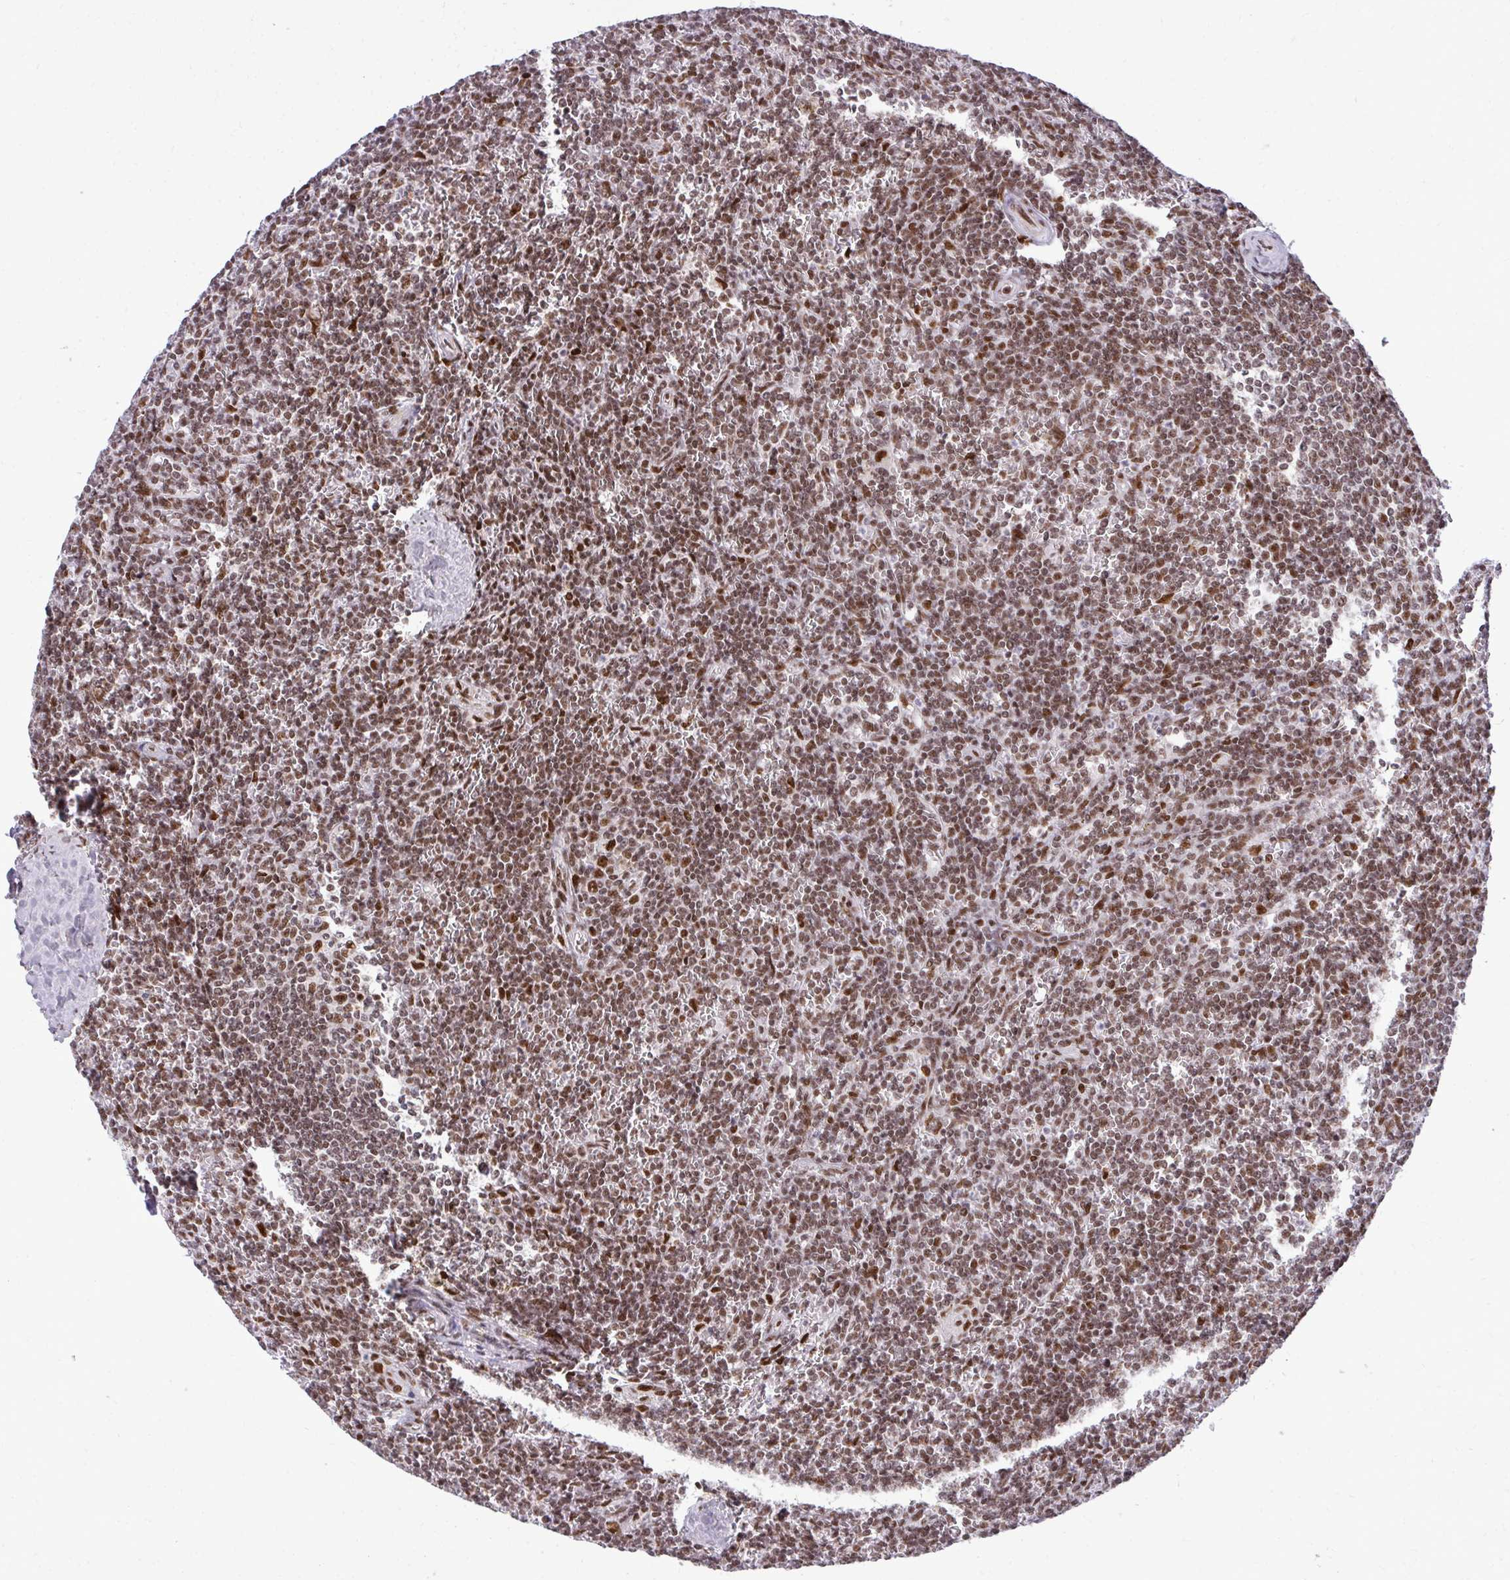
{"staining": {"intensity": "moderate", "quantity": ">75%", "location": "nuclear"}, "tissue": "lymphoma", "cell_type": "Tumor cells", "image_type": "cancer", "snomed": [{"axis": "morphology", "description": "Malignant lymphoma, non-Hodgkin's type, Low grade"}, {"axis": "topography", "description": "Spleen"}], "caption": "Protein staining of malignant lymphoma, non-Hodgkin's type (low-grade) tissue shows moderate nuclear expression in approximately >75% of tumor cells.", "gene": "CDYL", "patient": {"sex": "male", "age": 78}}